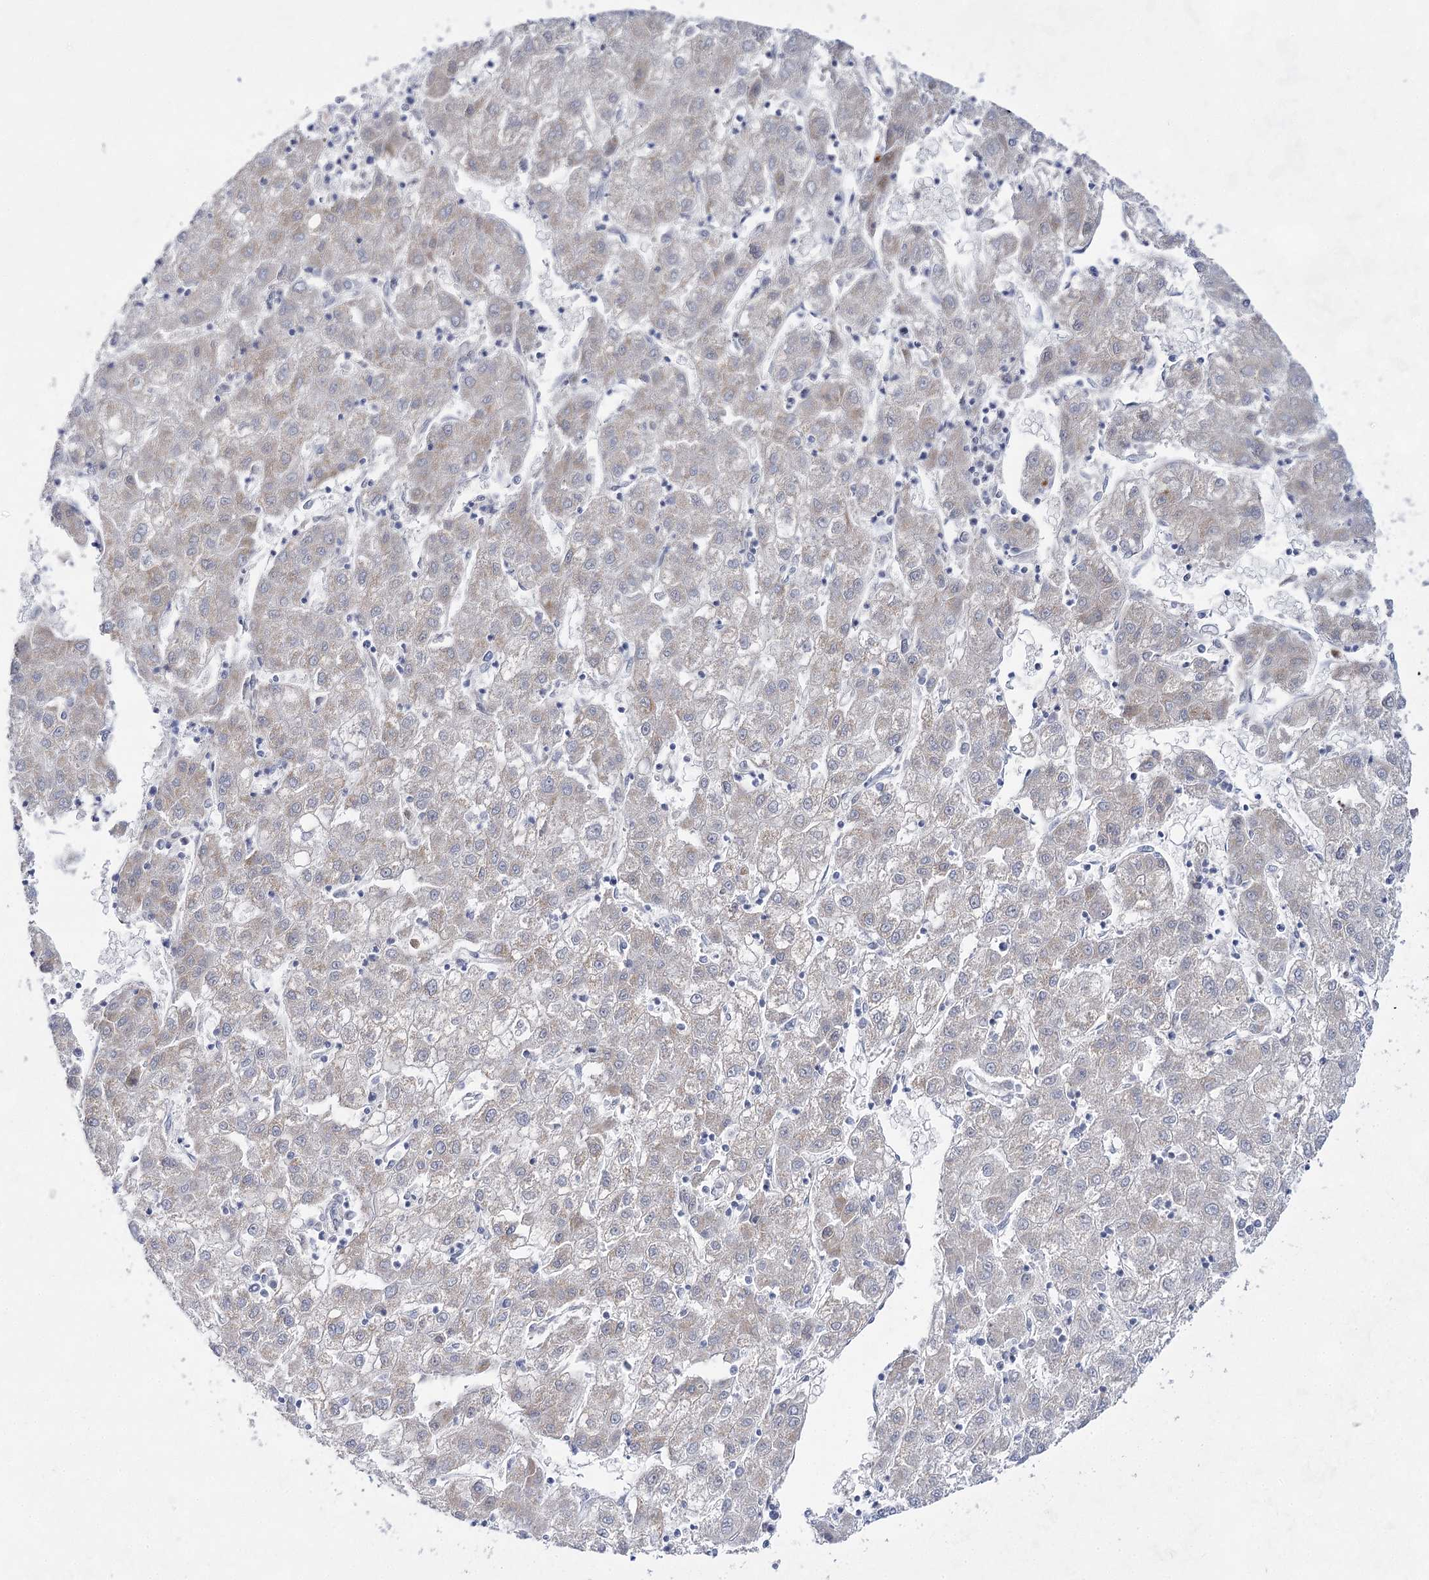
{"staining": {"intensity": "weak", "quantity": "<25%", "location": "cytoplasmic/membranous"}, "tissue": "liver cancer", "cell_type": "Tumor cells", "image_type": "cancer", "snomed": [{"axis": "morphology", "description": "Carcinoma, Hepatocellular, NOS"}, {"axis": "topography", "description": "Liver"}], "caption": "Image shows no protein positivity in tumor cells of liver hepatocellular carcinoma tissue. (DAB IHC with hematoxylin counter stain).", "gene": "BPHL", "patient": {"sex": "male", "age": 72}}